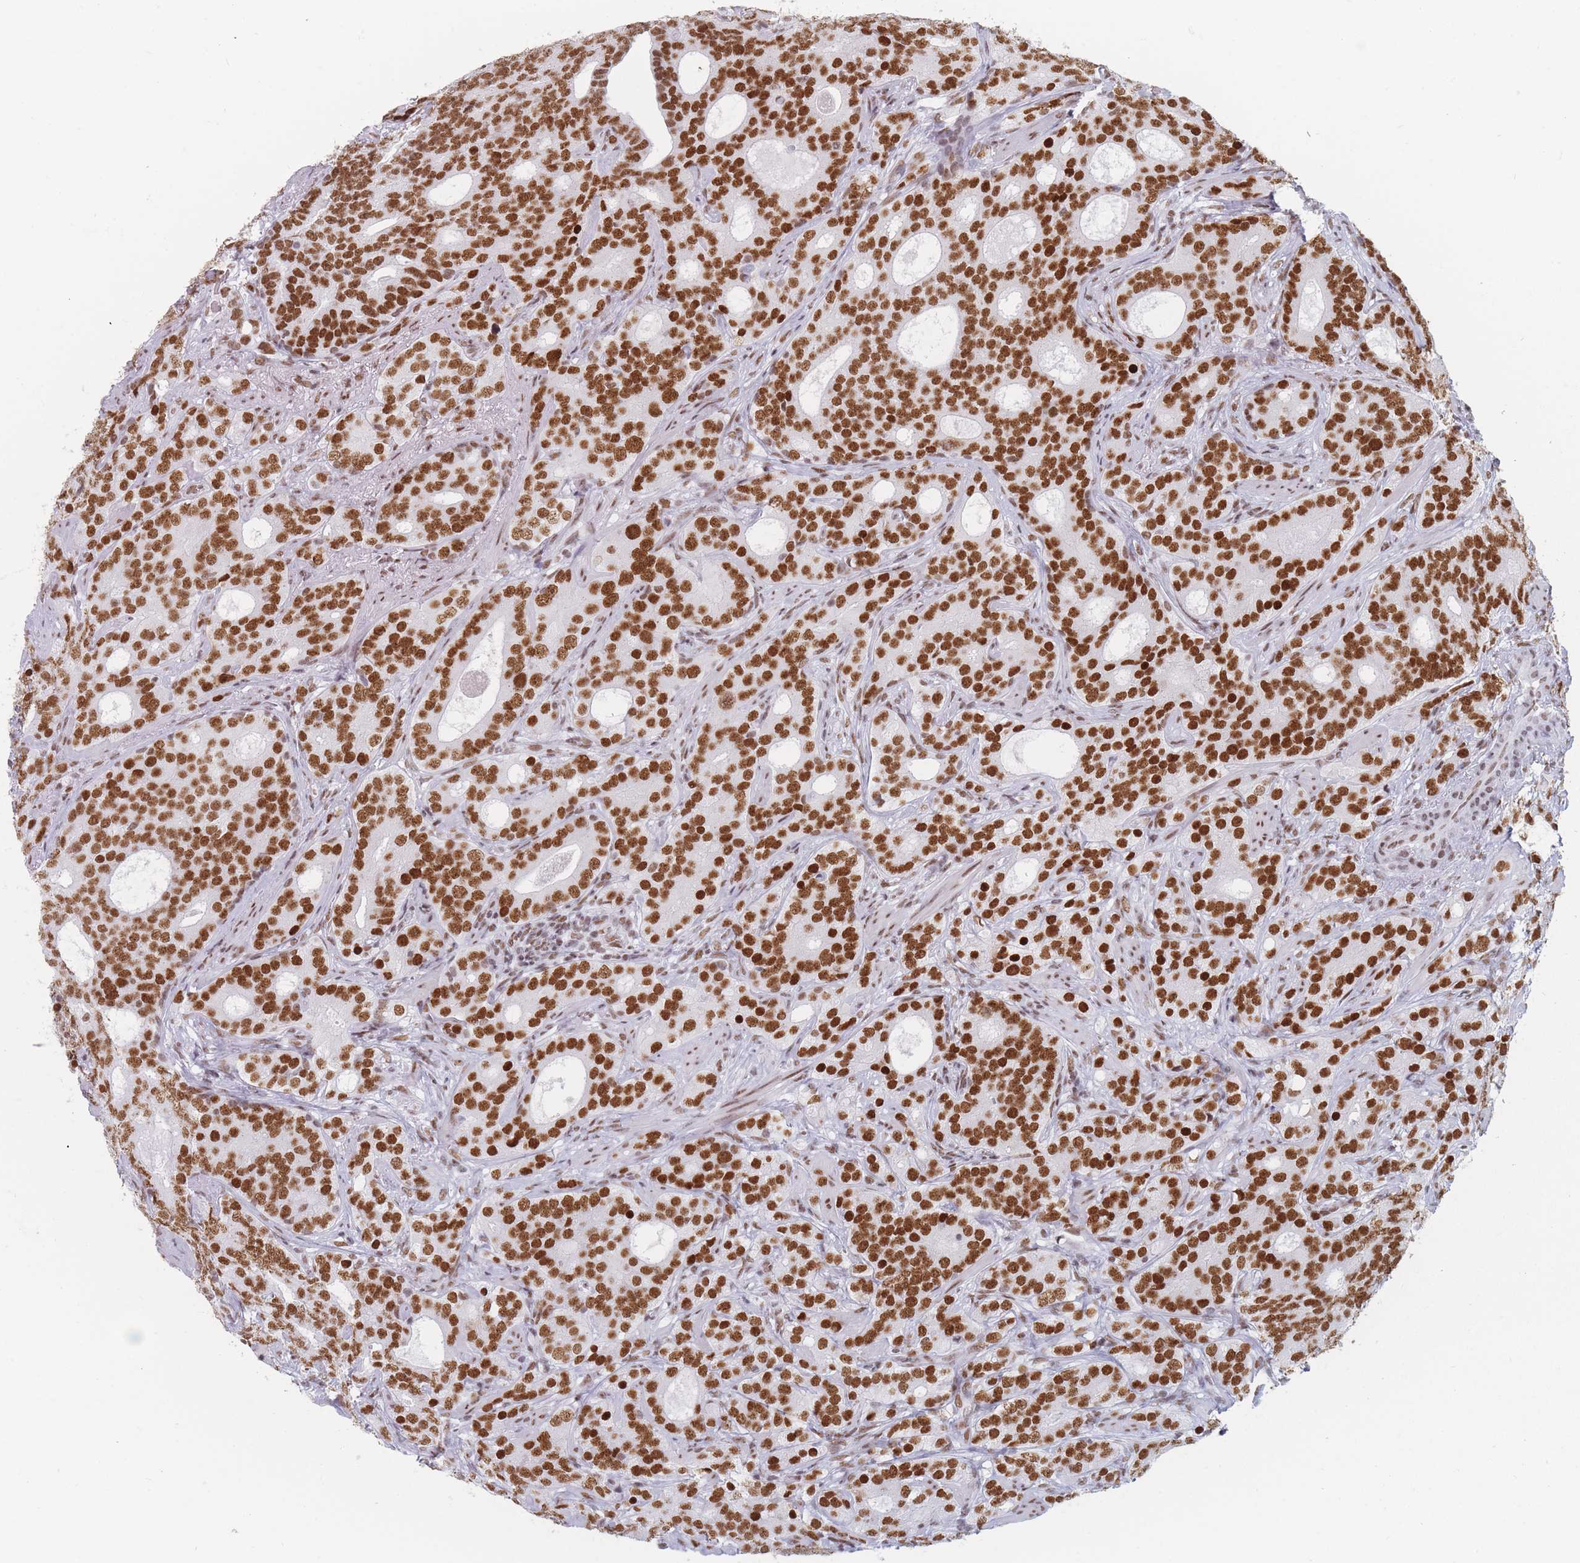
{"staining": {"intensity": "moderate", "quantity": ">75%", "location": "nuclear"}, "tissue": "prostate cancer", "cell_type": "Tumor cells", "image_type": "cancer", "snomed": [{"axis": "morphology", "description": "Adenocarcinoma, High grade"}, {"axis": "topography", "description": "Prostate"}], "caption": "This is a histology image of IHC staining of prostate high-grade adenocarcinoma, which shows moderate expression in the nuclear of tumor cells.", "gene": "SAFB2", "patient": {"sex": "male", "age": 64}}